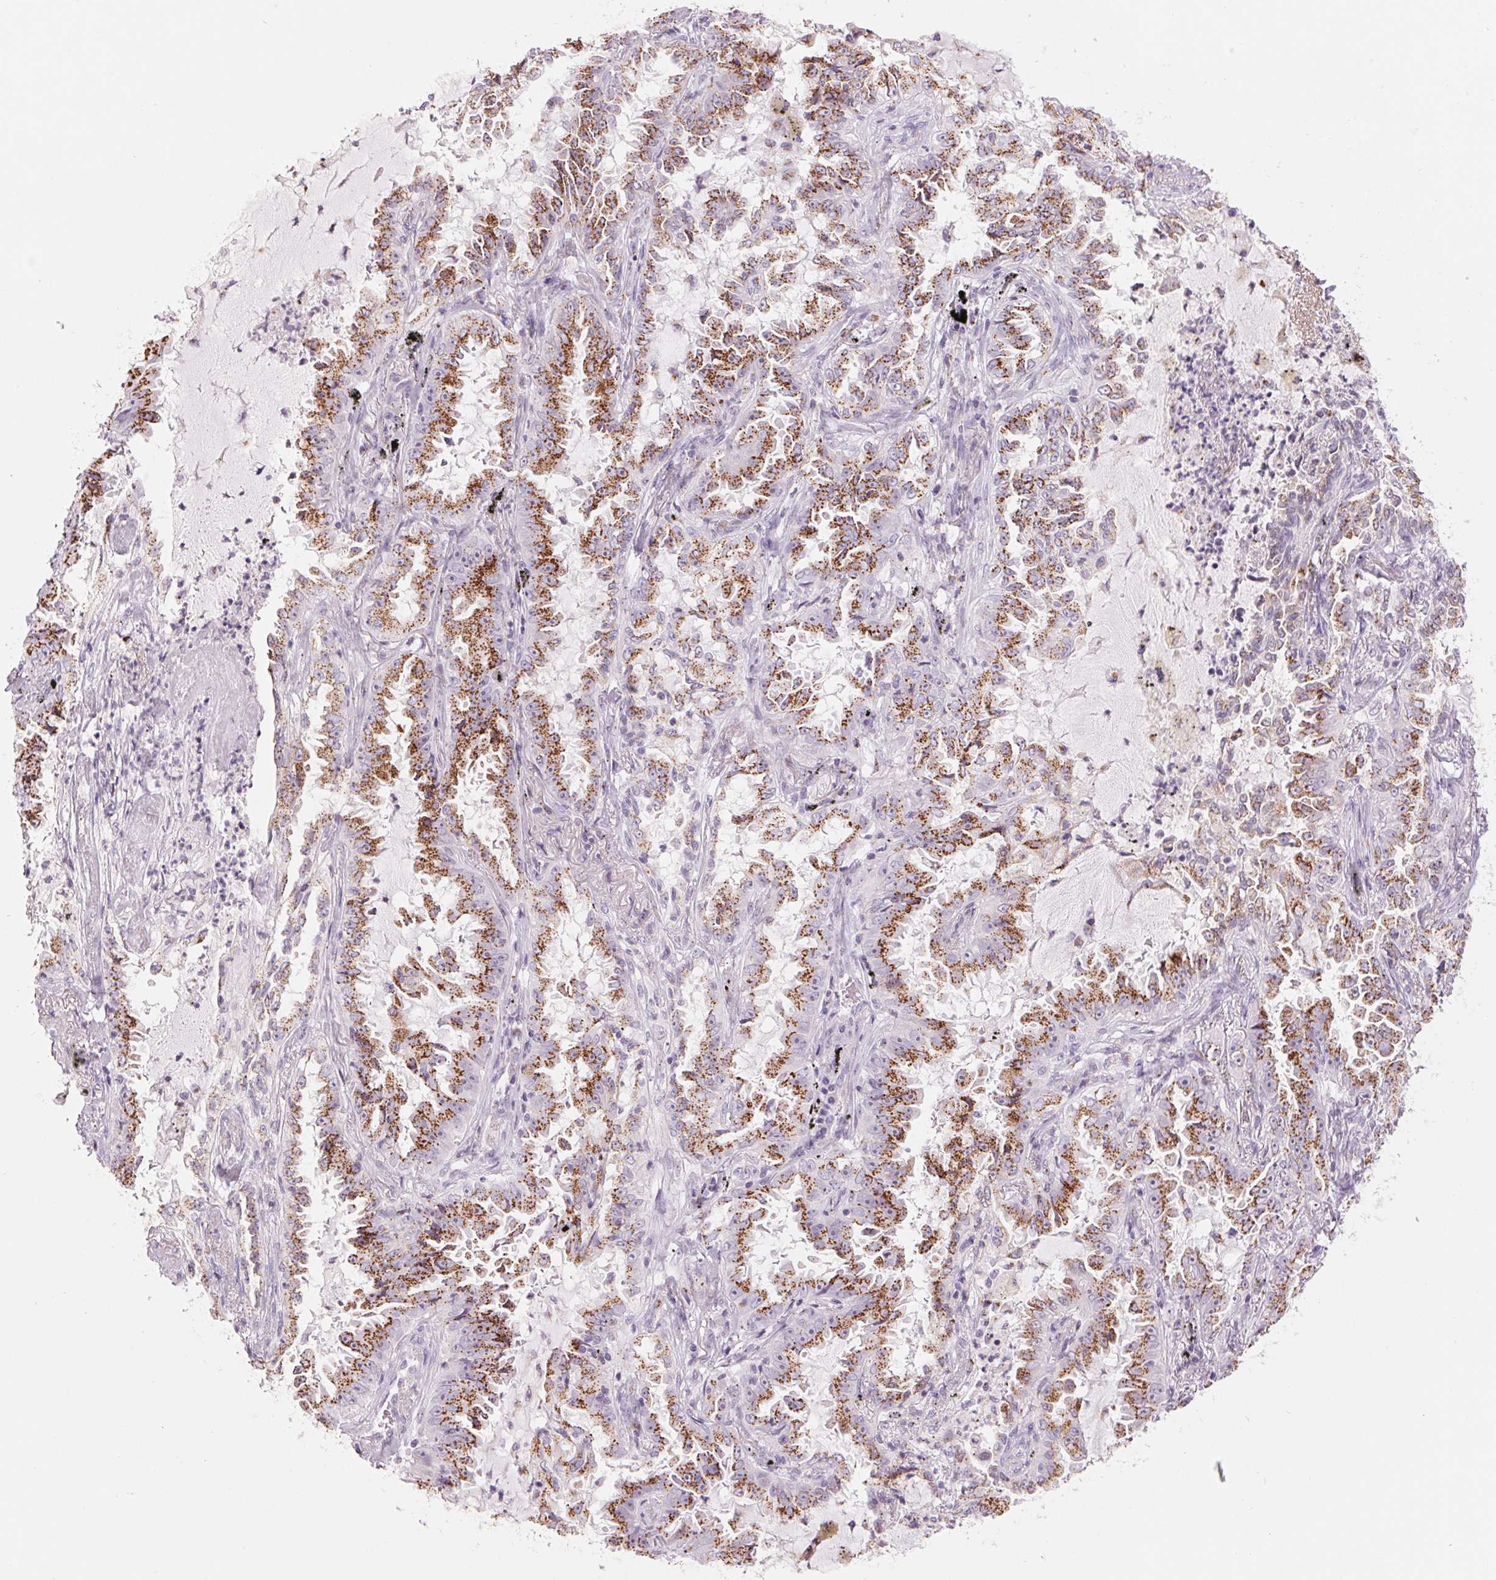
{"staining": {"intensity": "strong", "quantity": ">75%", "location": "cytoplasmic/membranous"}, "tissue": "lung cancer", "cell_type": "Tumor cells", "image_type": "cancer", "snomed": [{"axis": "morphology", "description": "Adenocarcinoma, NOS"}, {"axis": "topography", "description": "Lung"}], "caption": "Protein staining of lung cancer (adenocarcinoma) tissue reveals strong cytoplasmic/membranous positivity in approximately >75% of tumor cells.", "gene": "GALNT7", "patient": {"sex": "female", "age": 52}}